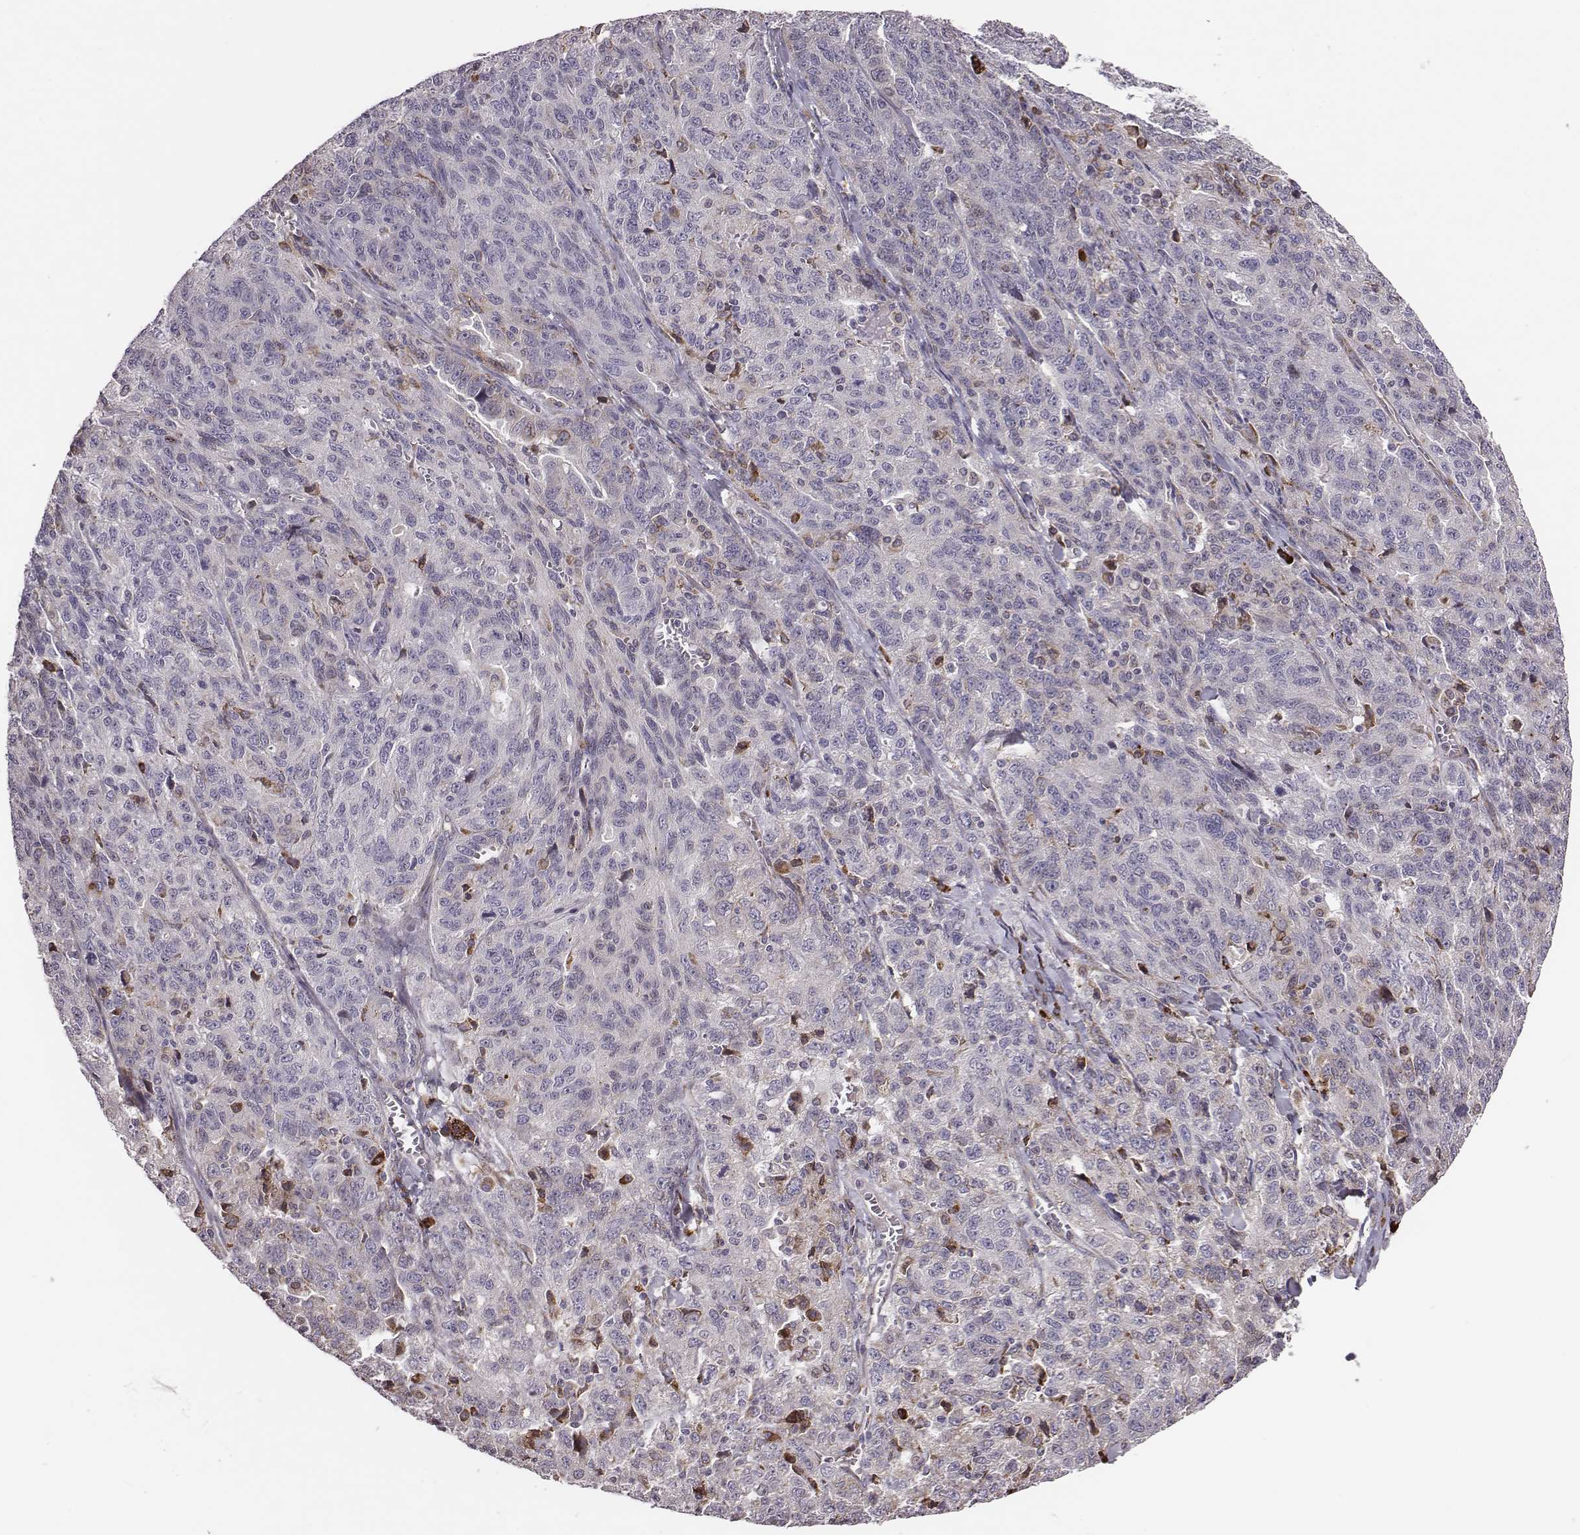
{"staining": {"intensity": "negative", "quantity": "none", "location": "none"}, "tissue": "ovarian cancer", "cell_type": "Tumor cells", "image_type": "cancer", "snomed": [{"axis": "morphology", "description": "Cystadenocarcinoma, serous, NOS"}, {"axis": "topography", "description": "Ovary"}], "caption": "Immunohistochemistry histopathology image of ovarian cancer (serous cystadenocarcinoma) stained for a protein (brown), which displays no positivity in tumor cells.", "gene": "SELENOI", "patient": {"sex": "female", "age": 71}}